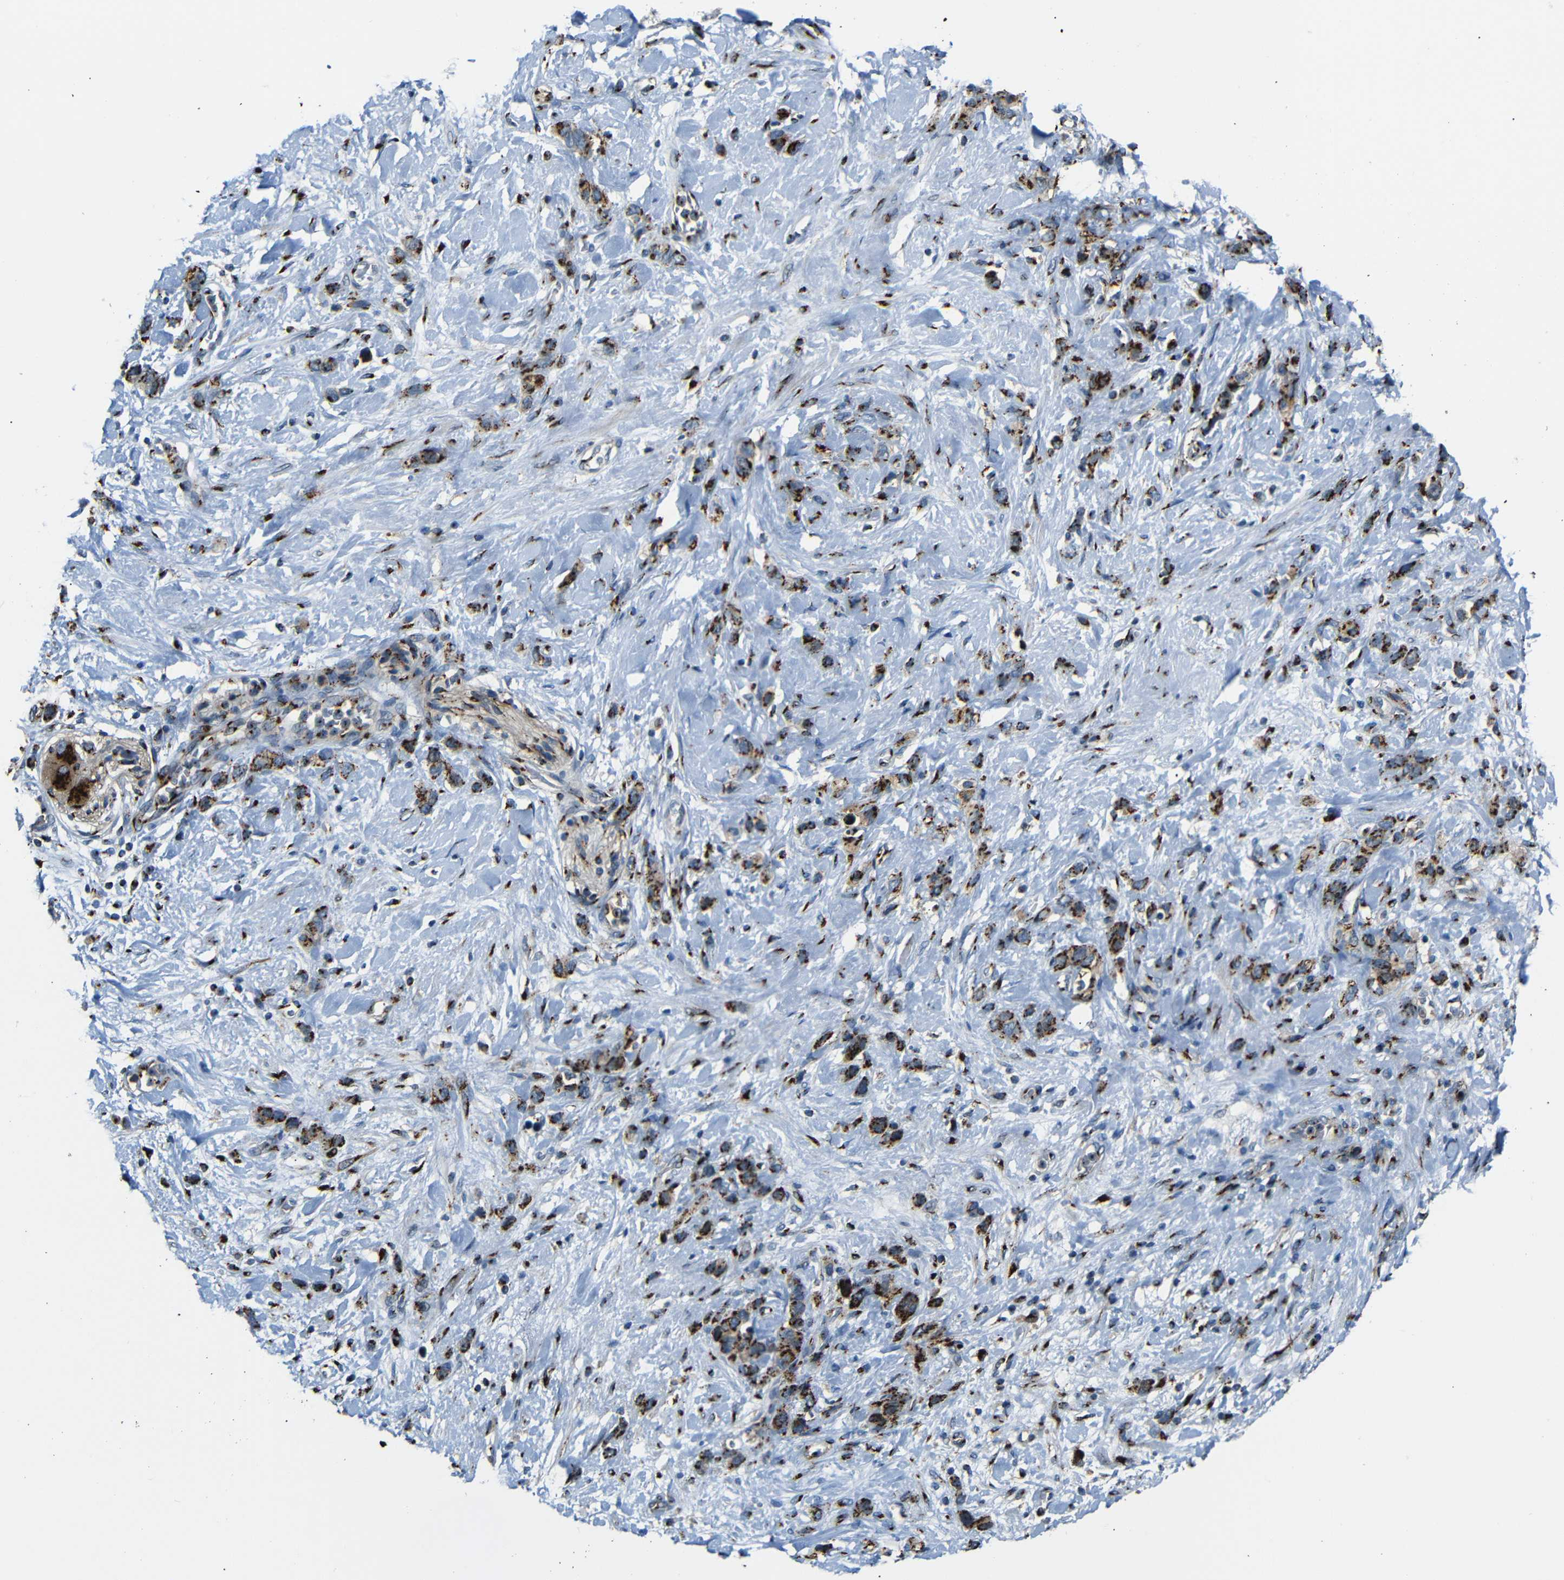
{"staining": {"intensity": "strong", "quantity": ">75%", "location": "cytoplasmic/membranous"}, "tissue": "stomach cancer", "cell_type": "Tumor cells", "image_type": "cancer", "snomed": [{"axis": "morphology", "description": "Adenocarcinoma, NOS"}, {"axis": "morphology", "description": "Adenocarcinoma, High grade"}, {"axis": "topography", "description": "Stomach, upper"}, {"axis": "topography", "description": "Stomach, lower"}], "caption": "Protein expression analysis of human stomach cancer (adenocarcinoma) reveals strong cytoplasmic/membranous positivity in about >75% of tumor cells.", "gene": "TGOLN2", "patient": {"sex": "female", "age": 65}}